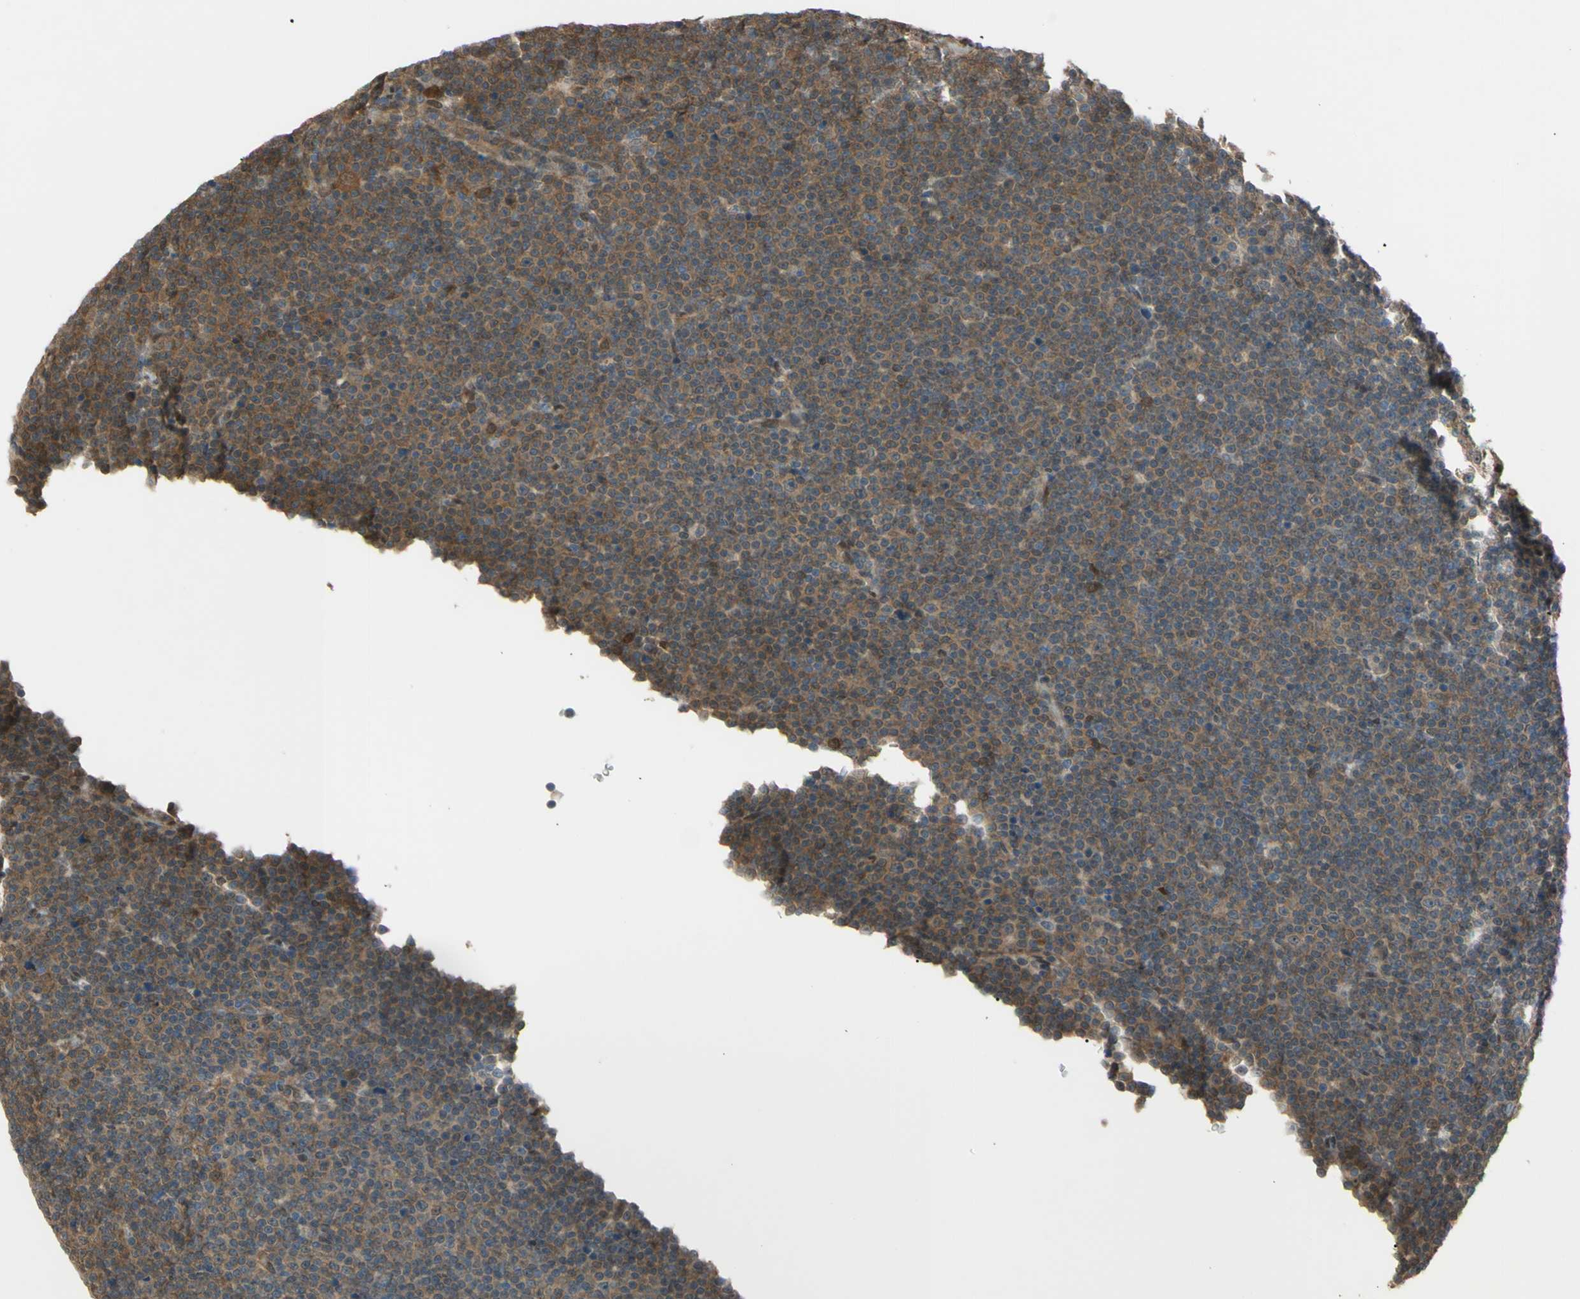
{"staining": {"intensity": "moderate", "quantity": ">75%", "location": "cytoplasmic/membranous"}, "tissue": "lymphoma", "cell_type": "Tumor cells", "image_type": "cancer", "snomed": [{"axis": "morphology", "description": "Malignant lymphoma, non-Hodgkin's type, Low grade"}, {"axis": "topography", "description": "Lymph node"}], "caption": "Immunohistochemistry (IHC) photomicrograph of lymphoma stained for a protein (brown), which reveals medium levels of moderate cytoplasmic/membranous staining in about >75% of tumor cells.", "gene": "YWHAQ", "patient": {"sex": "female", "age": 67}}